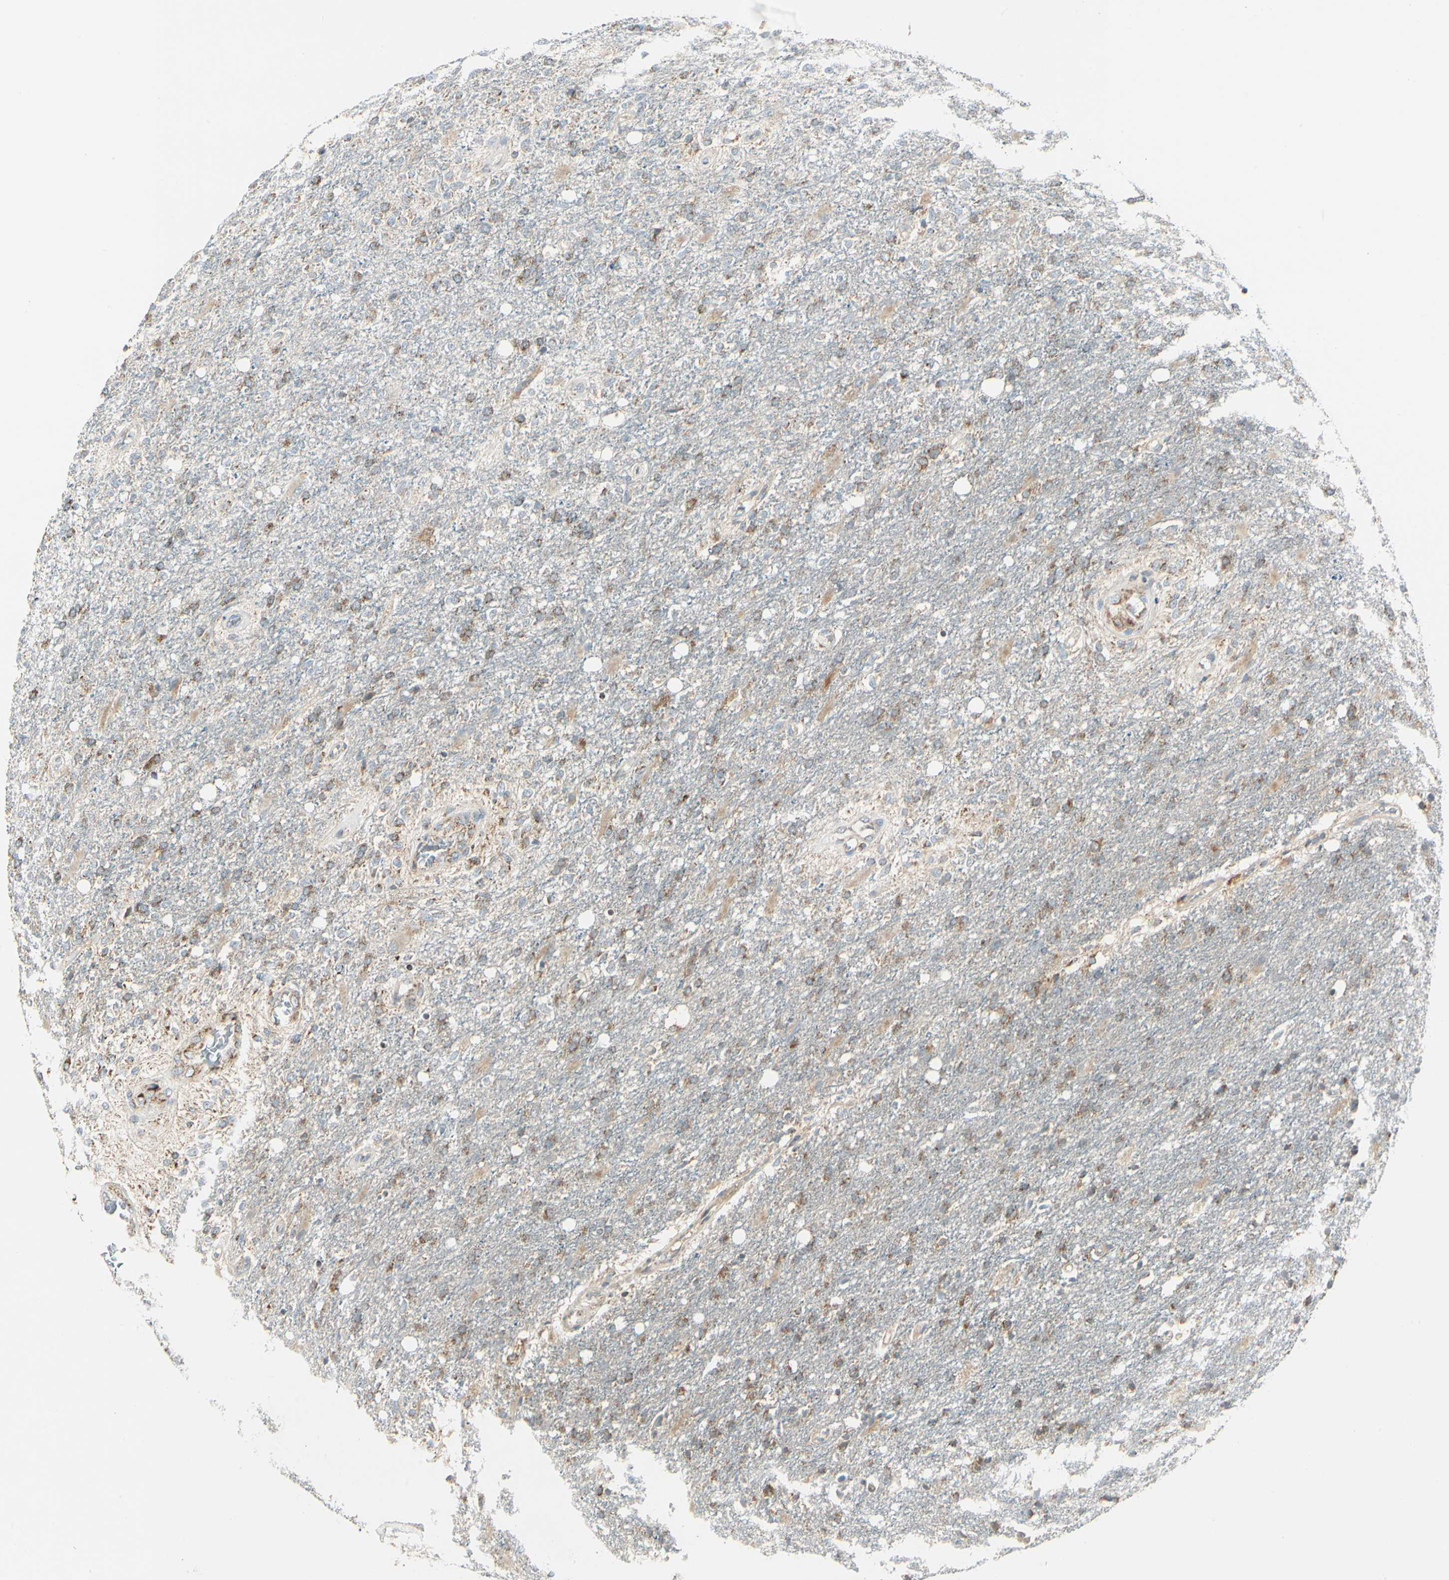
{"staining": {"intensity": "weak", "quantity": ">75%", "location": "cytoplasmic/membranous"}, "tissue": "glioma", "cell_type": "Tumor cells", "image_type": "cancer", "snomed": [{"axis": "morphology", "description": "Normal tissue, NOS"}, {"axis": "morphology", "description": "Glioma, malignant, High grade"}, {"axis": "topography", "description": "Cerebral cortex"}], "caption": "Immunohistochemistry image of human malignant glioma (high-grade) stained for a protein (brown), which reveals low levels of weak cytoplasmic/membranous positivity in about >75% of tumor cells.", "gene": "ANKS6", "patient": {"sex": "male", "age": 77}}